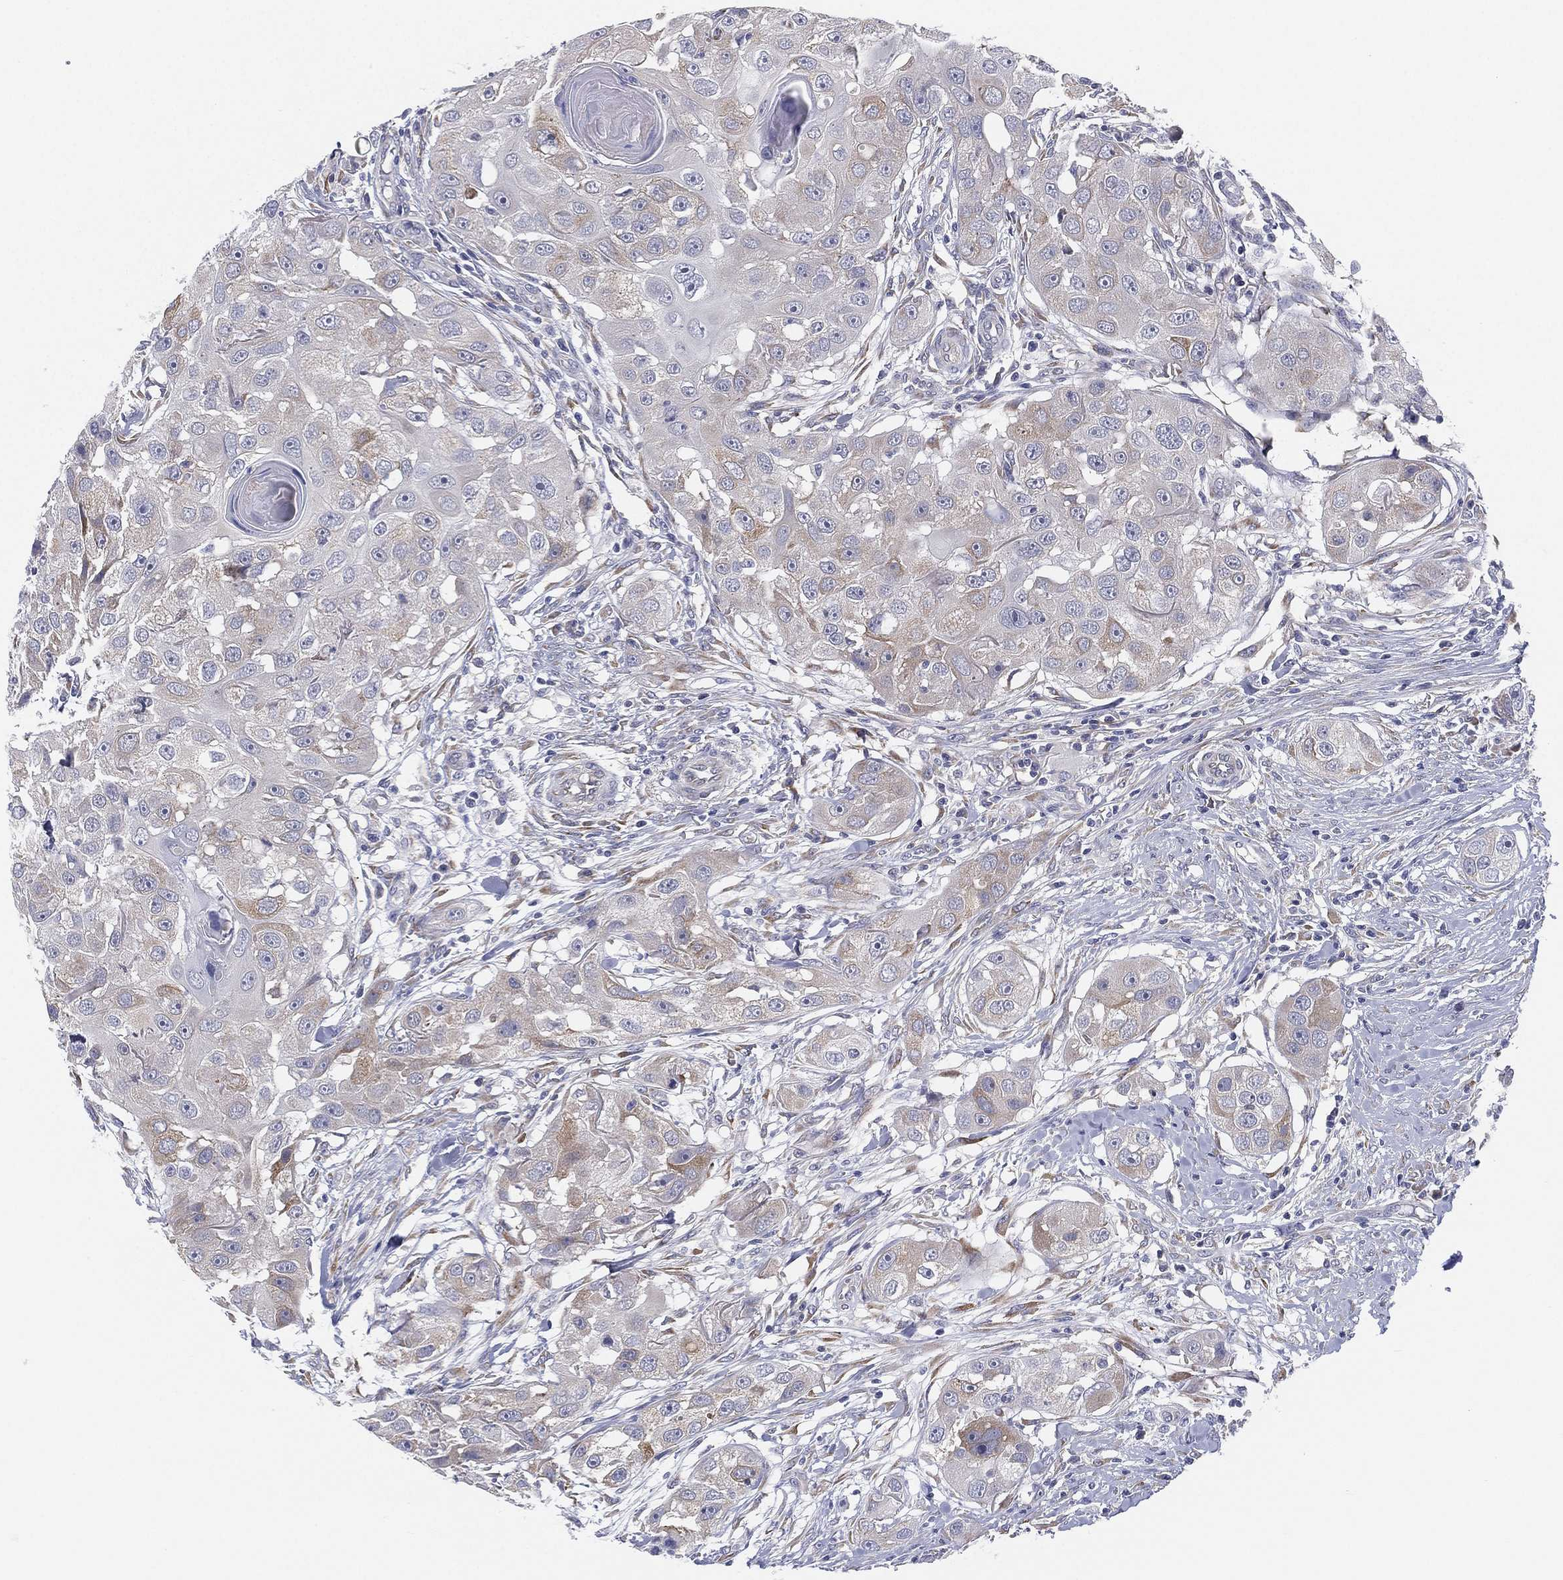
{"staining": {"intensity": "weak", "quantity": "<25%", "location": "cytoplasmic/membranous"}, "tissue": "head and neck cancer", "cell_type": "Tumor cells", "image_type": "cancer", "snomed": [{"axis": "morphology", "description": "Squamous cell carcinoma, NOS"}, {"axis": "topography", "description": "Head-Neck"}], "caption": "This photomicrograph is of head and neck cancer (squamous cell carcinoma) stained with IHC to label a protein in brown with the nuclei are counter-stained blue. There is no expression in tumor cells.", "gene": "MLF1", "patient": {"sex": "male", "age": 51}}